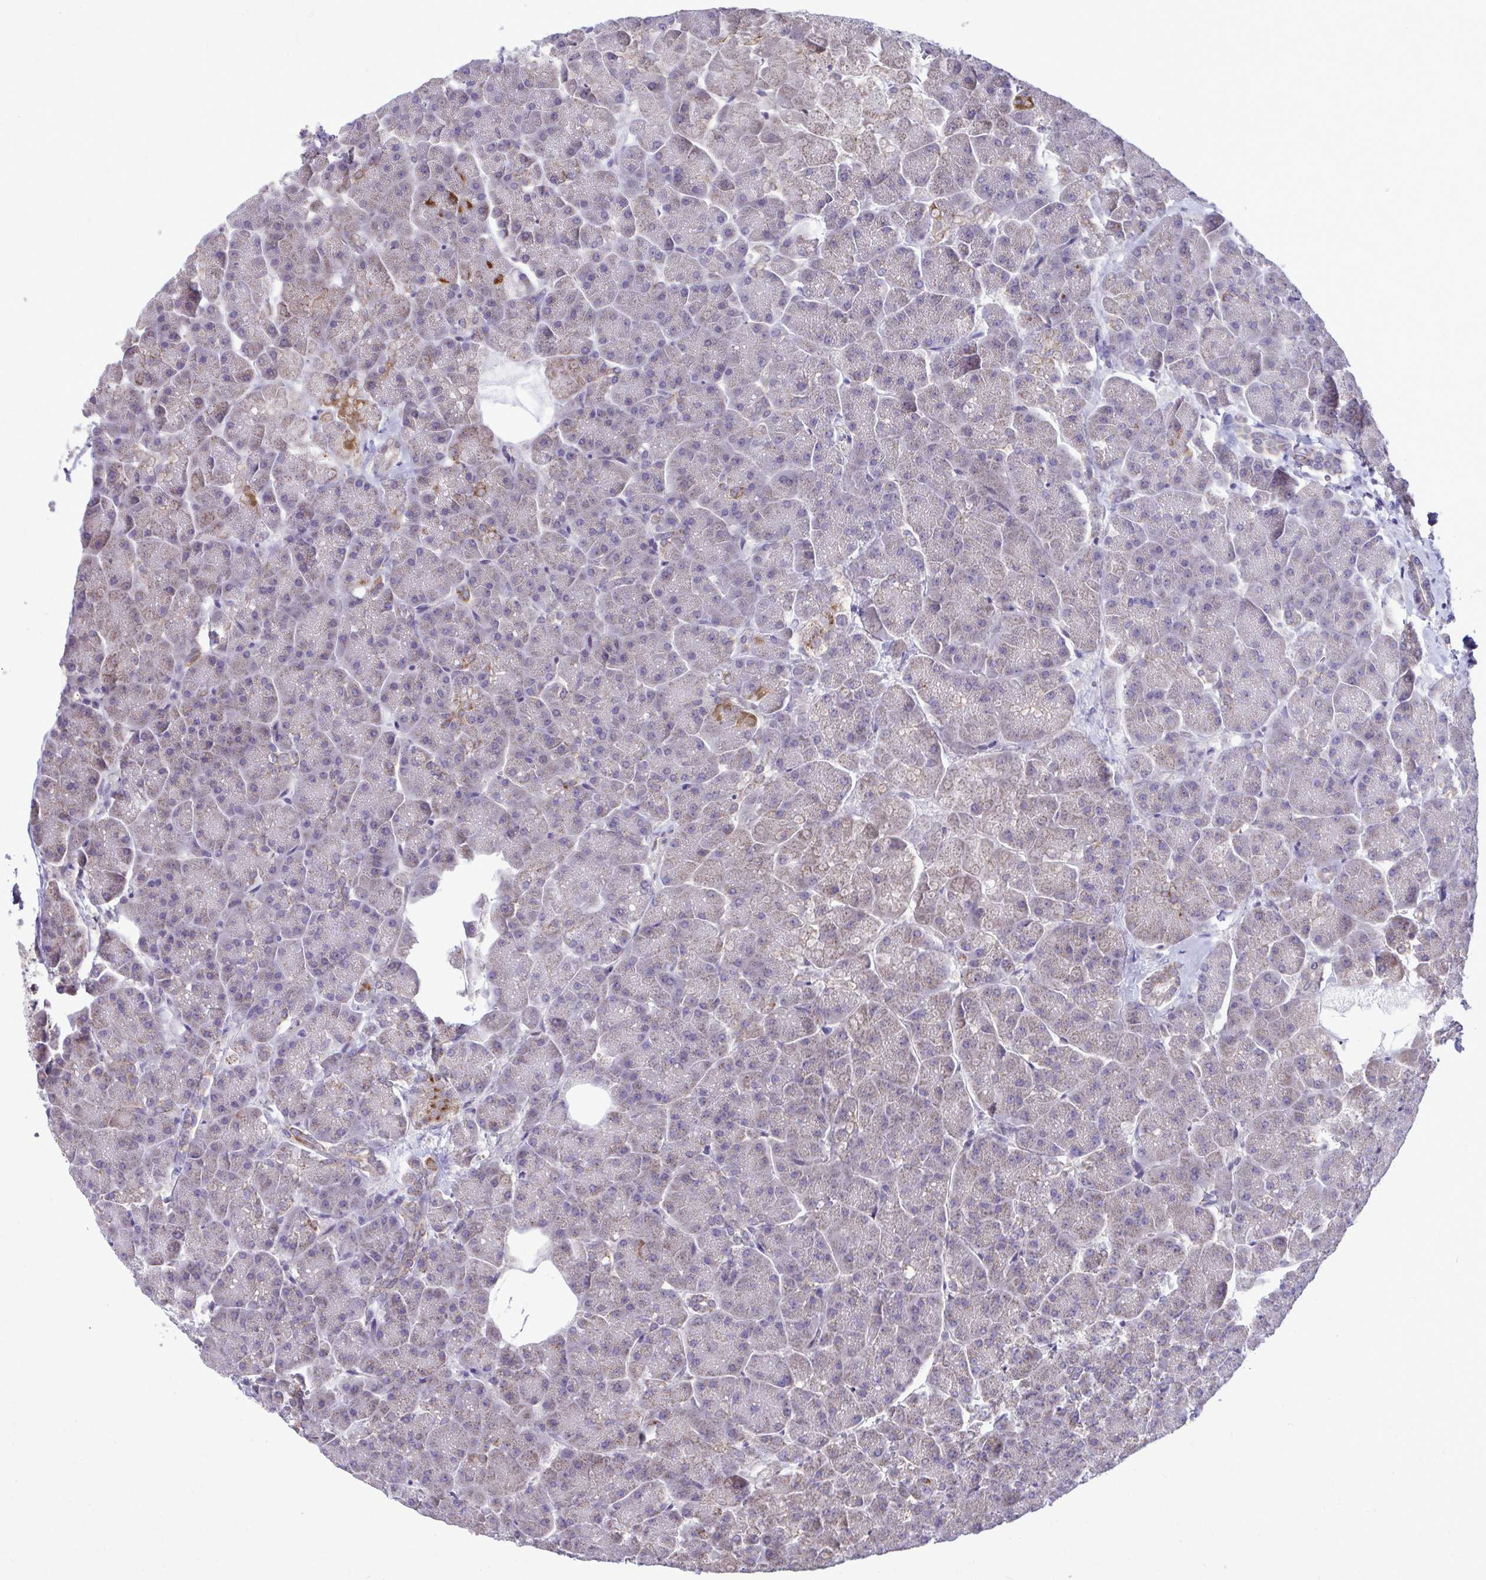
{"staining": {"intensity": "moderate", "quantity": "<25%", "location": "cytoplasmic/membranous"}, "tissue": "pancreas", "cell_type": "Exocrine glandular cells", "image_type": "normal", "snomed": [{"axis": "morphology", "description": "Normal tissue, NOS"}, {"axis": "topography", "description": "Pancreas"}, {"axis": "topography", "description": "Peripheral nerve tissue"}], "caption": "Pancreas stained with DAB immunohistochemistry exhibits low levels of moderate cytoplasmic/membranous positivity in about <25% of exocrine glandular cells.", "gene": "ENSG00000269547", "patient": {"sex": "male", "age": 54}}